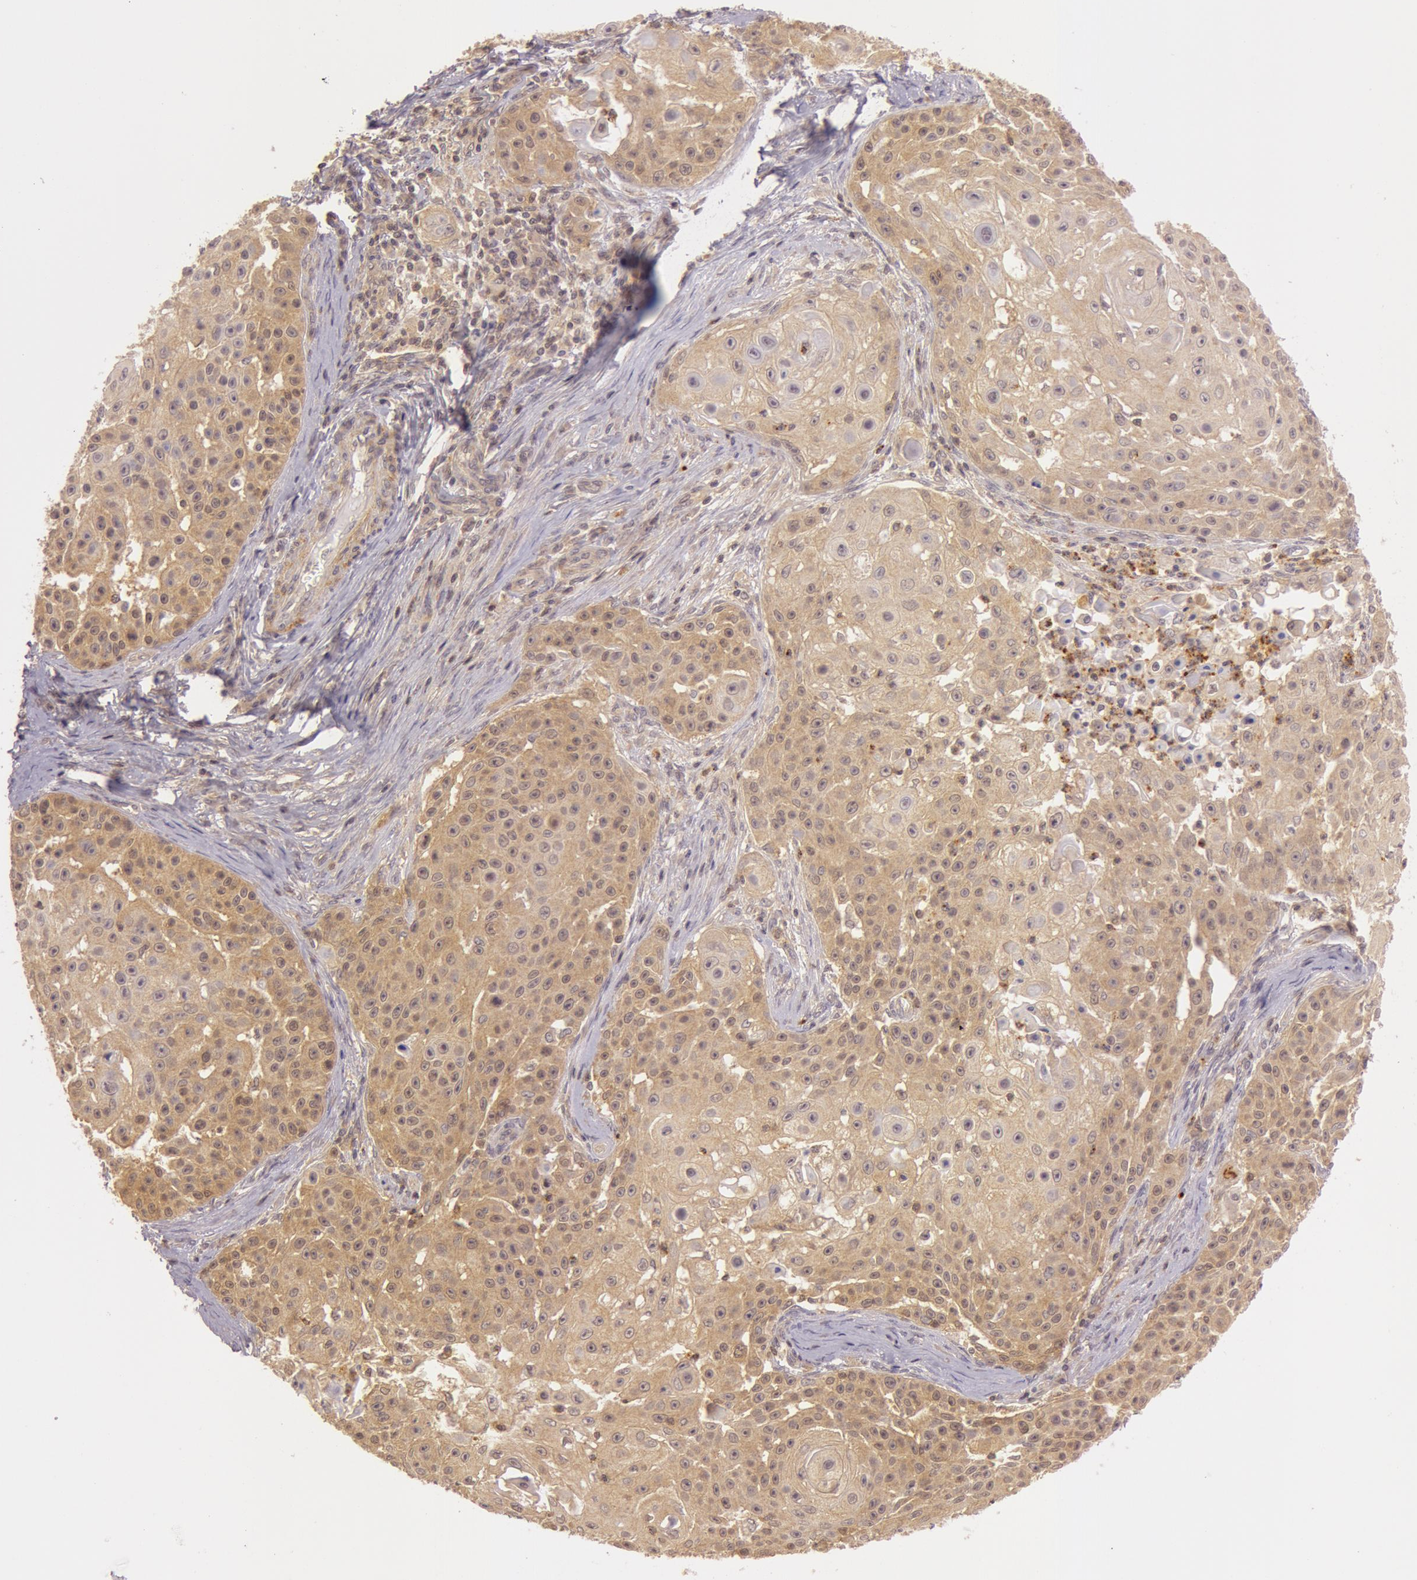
{"staining": {"intensity": "moderate", "quantity": ">75%", "location": "cytoplasmic/membranous"}, "tissue": "skin cancer", "cell_type": "Tumor cells", "image_type": "cancer", "snomed": [{"axis": "morphology", "description": "Squamous cell carcinoma, NOS"}, {"axis": "topography", "description": "Skin"}], "caption": "Immunohistochemical staining of human skin cancer (squamous cell carcinoma) reveals medium levels of moderate cytoplasmic/membranous expression in approximately >75% of tumor cells.", "gene": "ATG2B", "patient": {"sex": "female", "age": 57}}